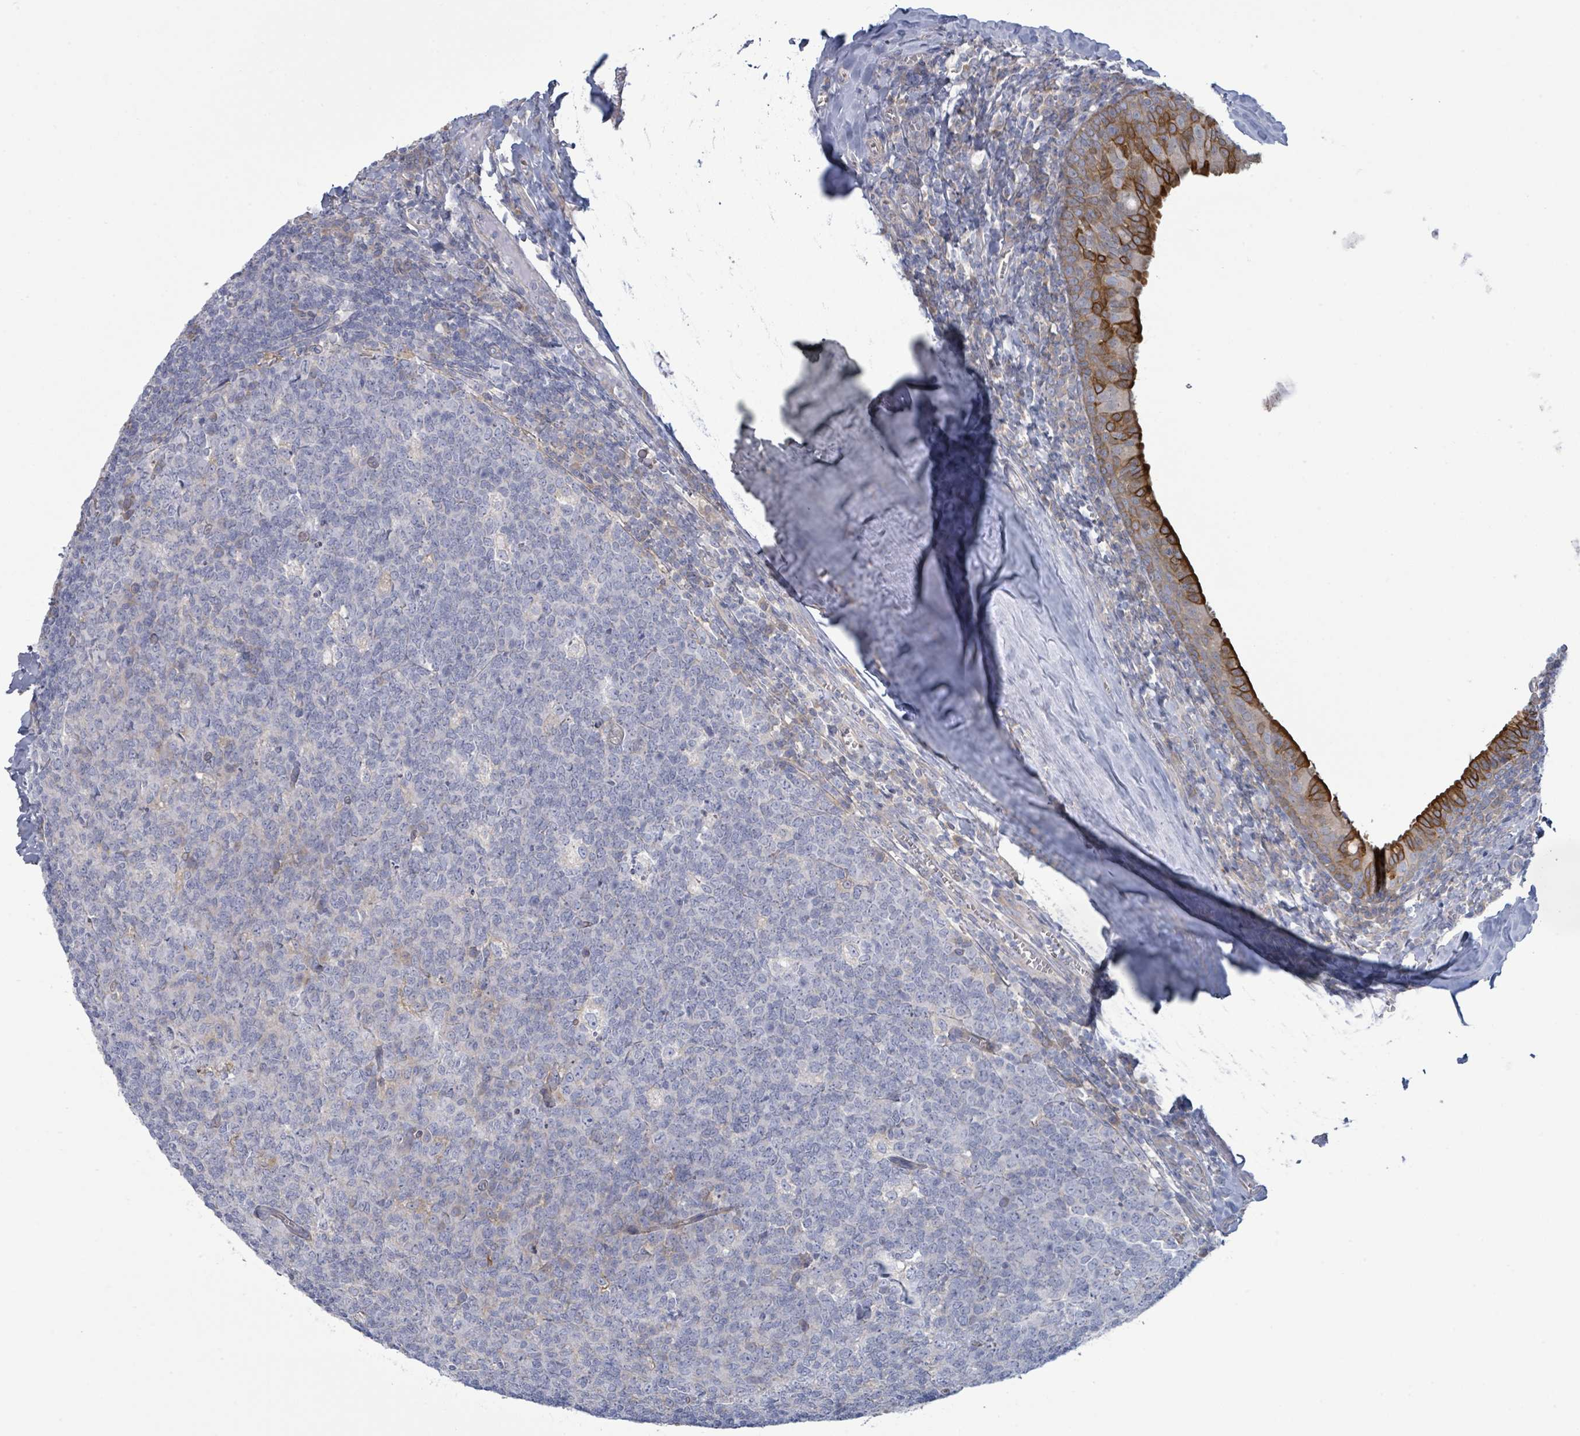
{"staining": {"intensity": "negative", "quantity": "none", "location": "none"}, "tissue": "tonsil", "cell_type": "Germinal center cells", "image_type": "normal", "snomed": [{"axis": "morphology", "description": "Normal tissue, NOS"}, {"axis": "topography", "description": "Tonsil"}], "caption": "Human tonsil stained for a protein using immunohistochemistry displays no staining in germinal center cells.", "gene": "COL13A1", "patient": {"sex": "male", "age": 27}}